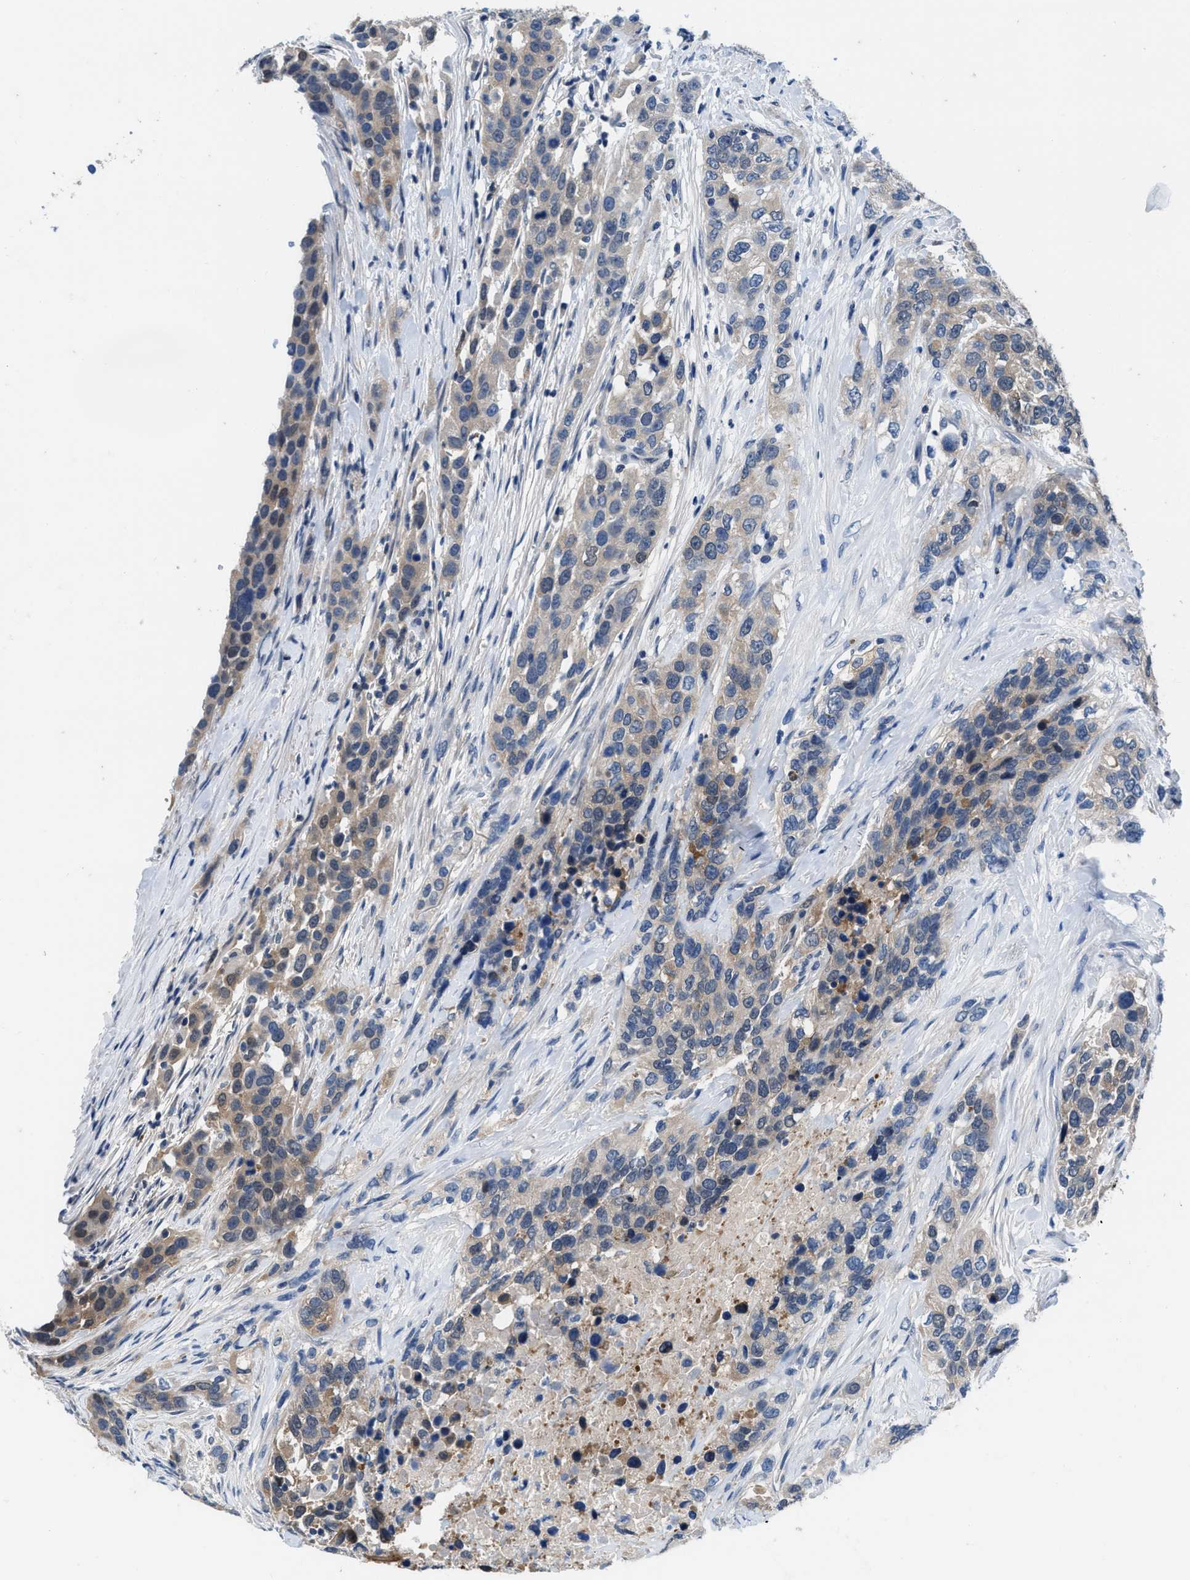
{"staining": {"intensity": "weak", "quantity": "<25%", "location": "cytoplasmic/membranous"}, "tissue": "urothelial cancer", "cell_type": "Tumor cells", "image_type": "cancer", "snomed": [{"axis": "morphology", "description": "Urothelial carcinoma, High grade"}, {"axis": "topography", "description": "Urinary bladder"}], "caption": "The immunohistochemistry (IHC) micrograph has no significant expression in tumor cells of high-grade urothelial carcinoma tissue.", "gene": "NUDT5", "patient": {"sex": "female", "age": 80}}